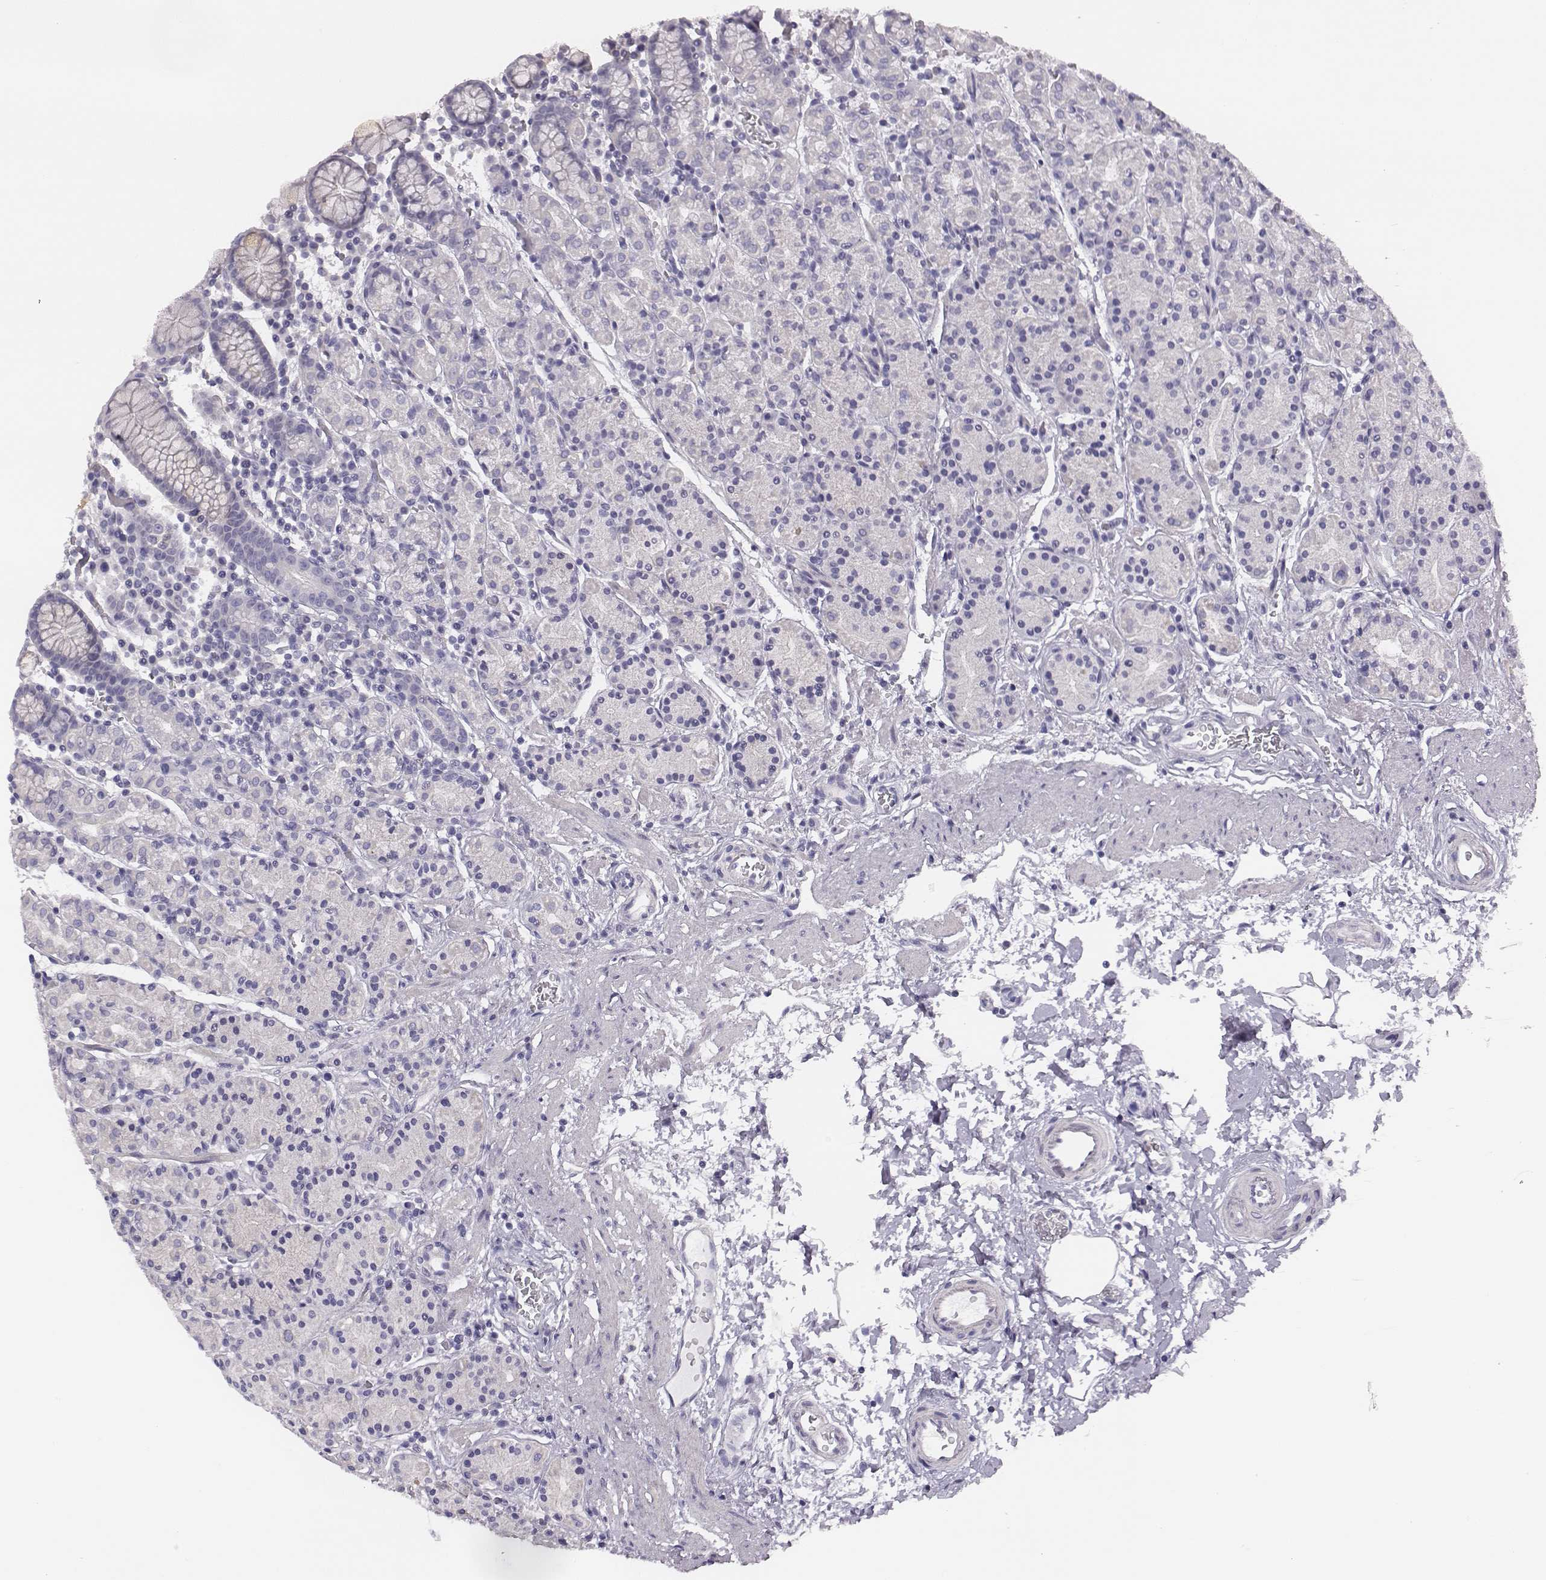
{"staining": {"intensity": "negative", "quantity": "none", "location": "none"}, "tissue": "stomach", "cell_type": "Glandular cells", "image_type": "normal", "snomed": [{"axis": "morphology", "description": "Normal tissue, NOS"}, {"axis": "topography", "description": "Stomach, upper"}, {"axis": "topography", "description": "Stomach"}], "caption": "The histopathology image displays no significant staining in glandular cells of stomach. Nuclei are stained in blue.", "gene": "ADAM7", "patient": {"sex": "male", "age": 62}}